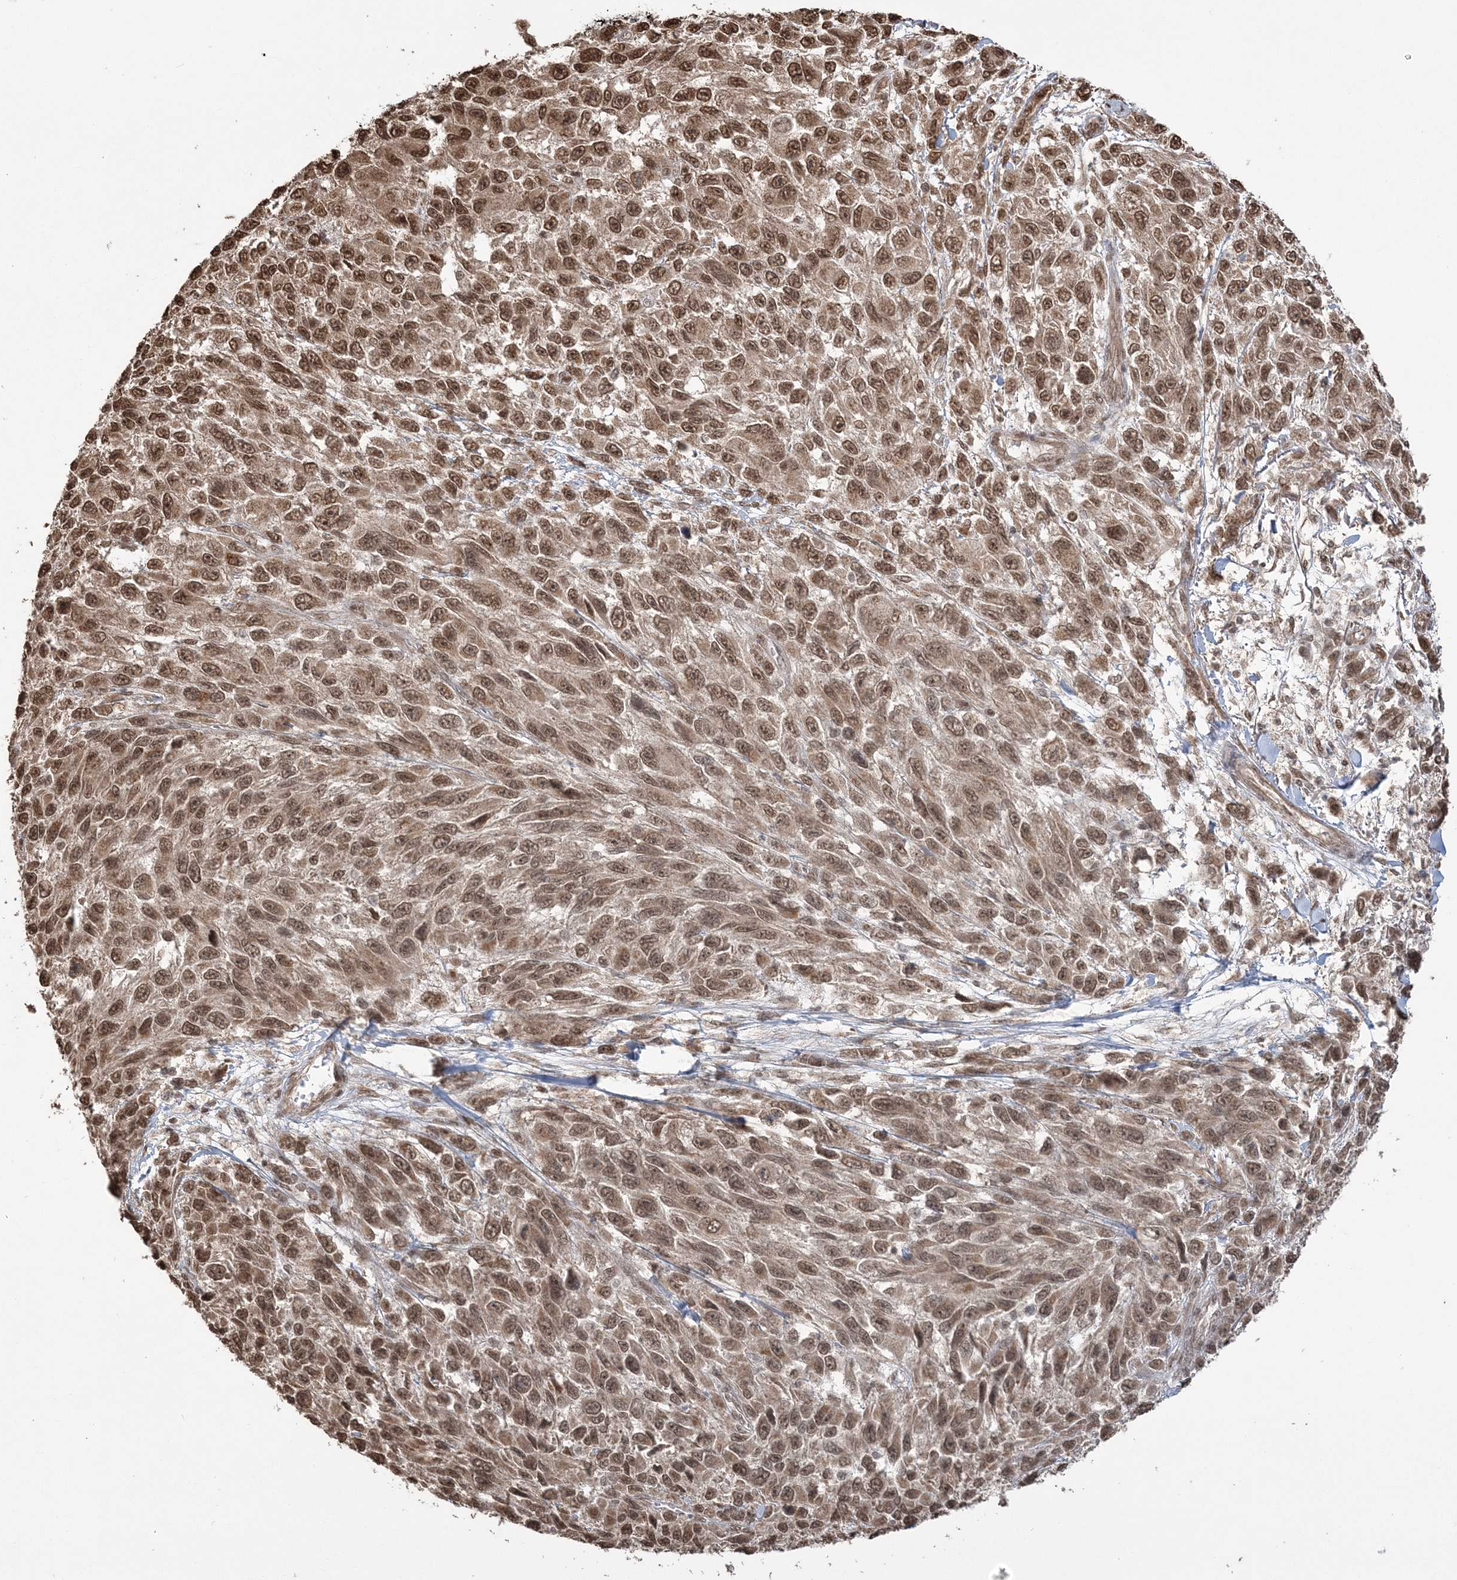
{"staining": {"intensity": "moderate", "quantity": ">75%", "location": "nuclear"}, "tissue": "melanoma", "cell_type": "Tumor cells", "image_type": "cancer", "snomed": [{"axis": "morphology", "description": "Malignant melanoma, NOS"}, {"axis": "topography", "description": "Skin"}], "caption": "Tumor cells display medium levels of moderate nuclear staining in approximately >75% of cells in human malignant melanoma.", "gene": "ZNF839", "patient": {"sex": "female", "age": 96}}